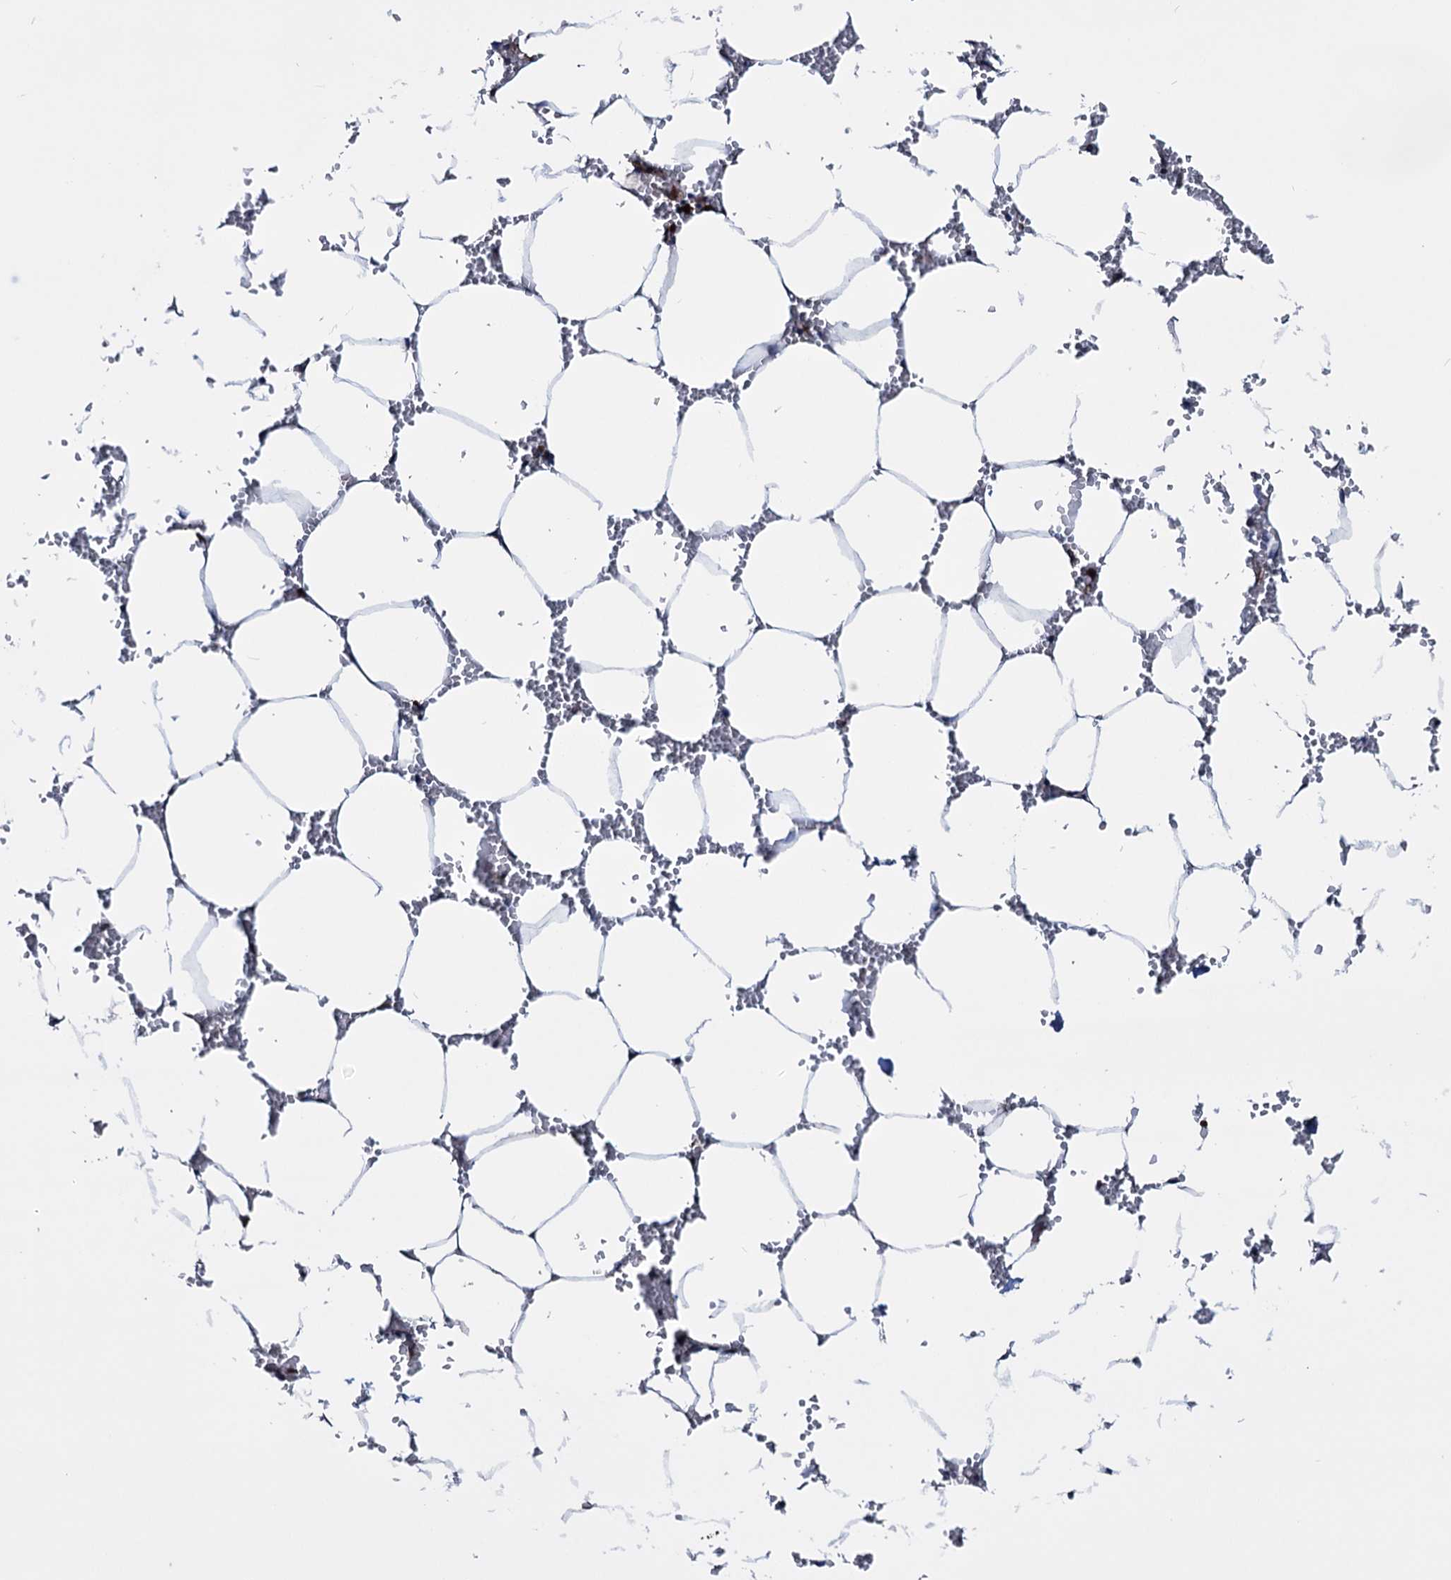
{"staining": {"intensity": "strong", "quantity": "<25%", "location": "cytoplasmic/membranous"}, "tissue": "bone marrow", "cell_type": "Hematopoietic cells", "image_type": "normal", "snomed": [{"axis": "morphology", "description": "Normal tissue, NOS"}, {"axis": "topography", "description": "Bone marrow"}], "caption": "Brown immunohistochemical staining in normal bone marrow demonstrates strong cytoplasmic/membranous positivity in approximately <25% of hematopoietic cells.", "gene": "EYA4", "patient": {"sex": "male", "age": 70}}